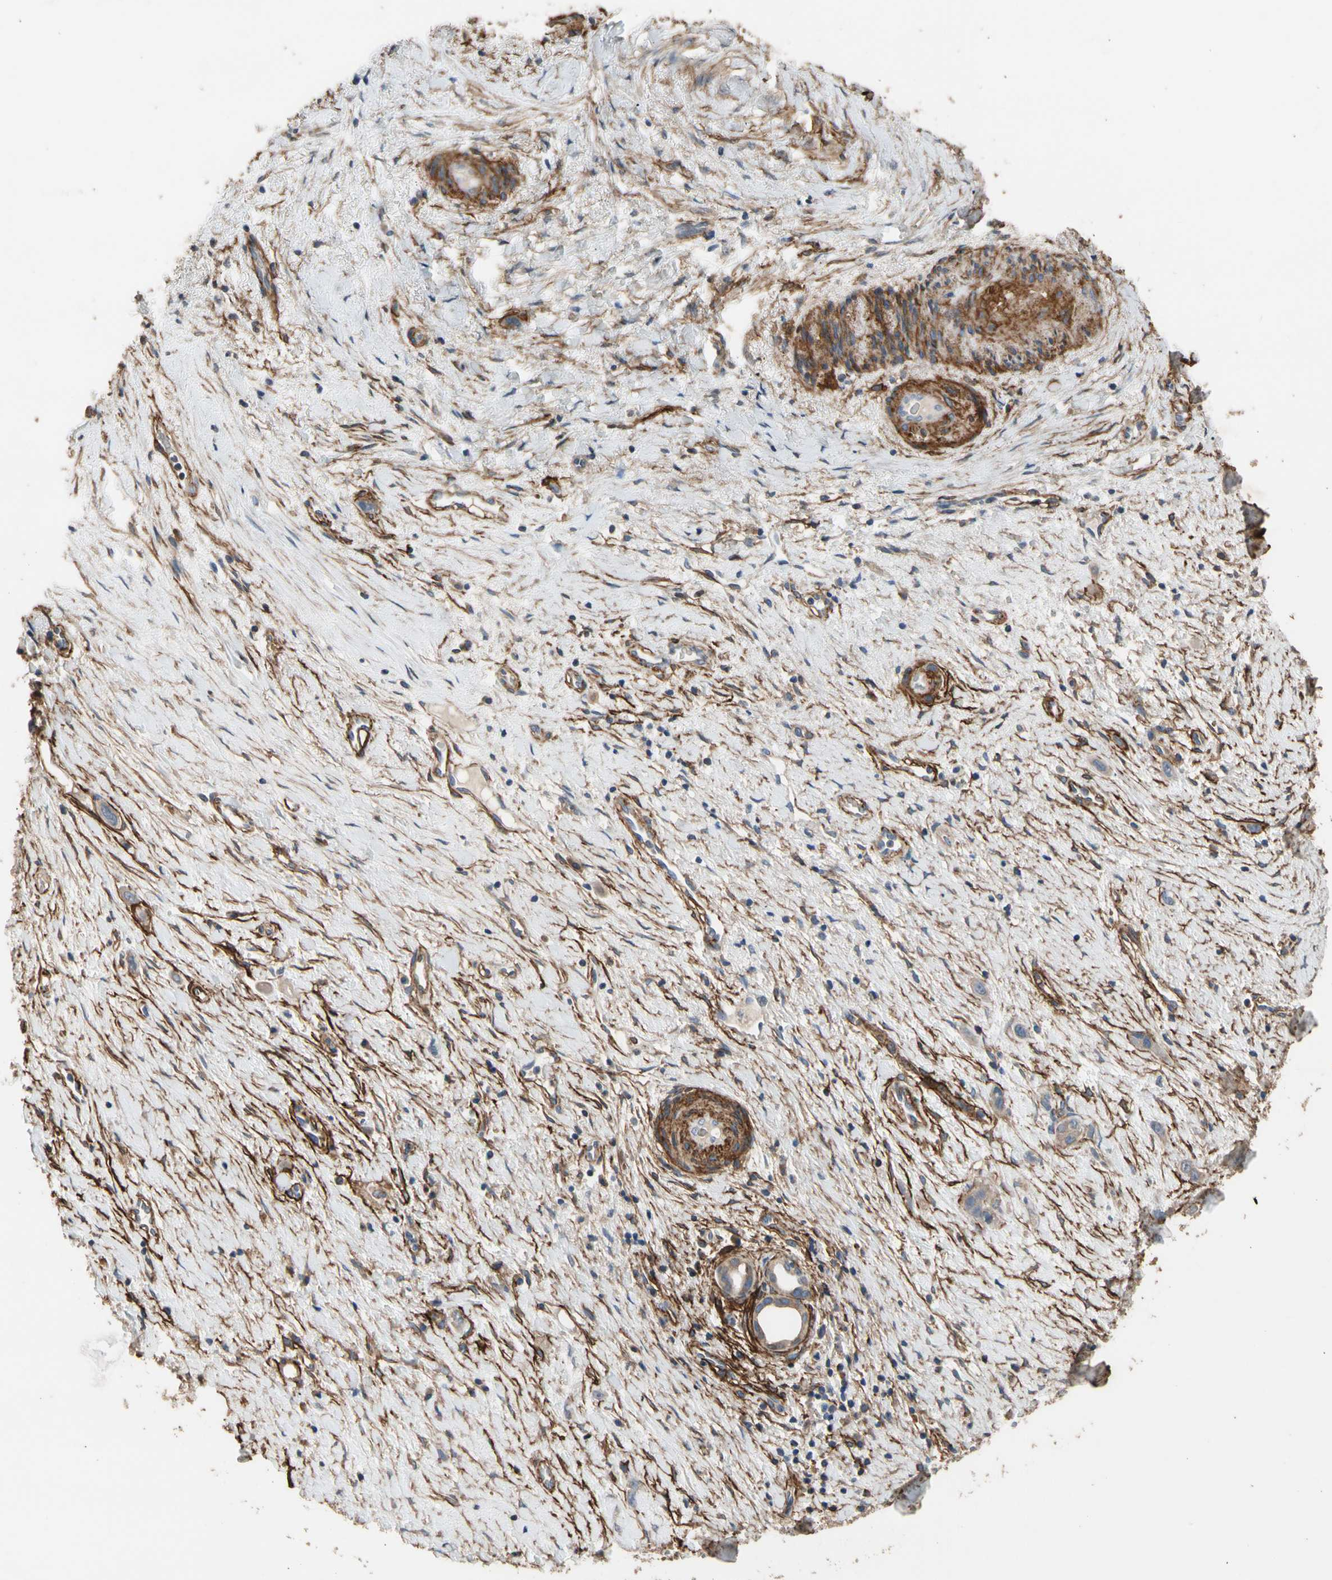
{"staining": {"intensity": "weak", "quantity": ">75%", "location": "cytoplasmic/membranous"}, "tissue": "liver cancer", "cell_type": "Tumor cells", "image_type": "cancer", "snomed": [{"axis": "morphology", "description": "Cholangiocarcinoma"}, {"axis": "topography", "description": "Liver"}], "caption": "Cholangiocarcinoma (liver) stained with immunohistochemistry reveals weak cytoplasmic/membranous staining in about >75% of tumor cells.", "gene": "SUSD2", "patient": {"sex": "female", "age": 65}}